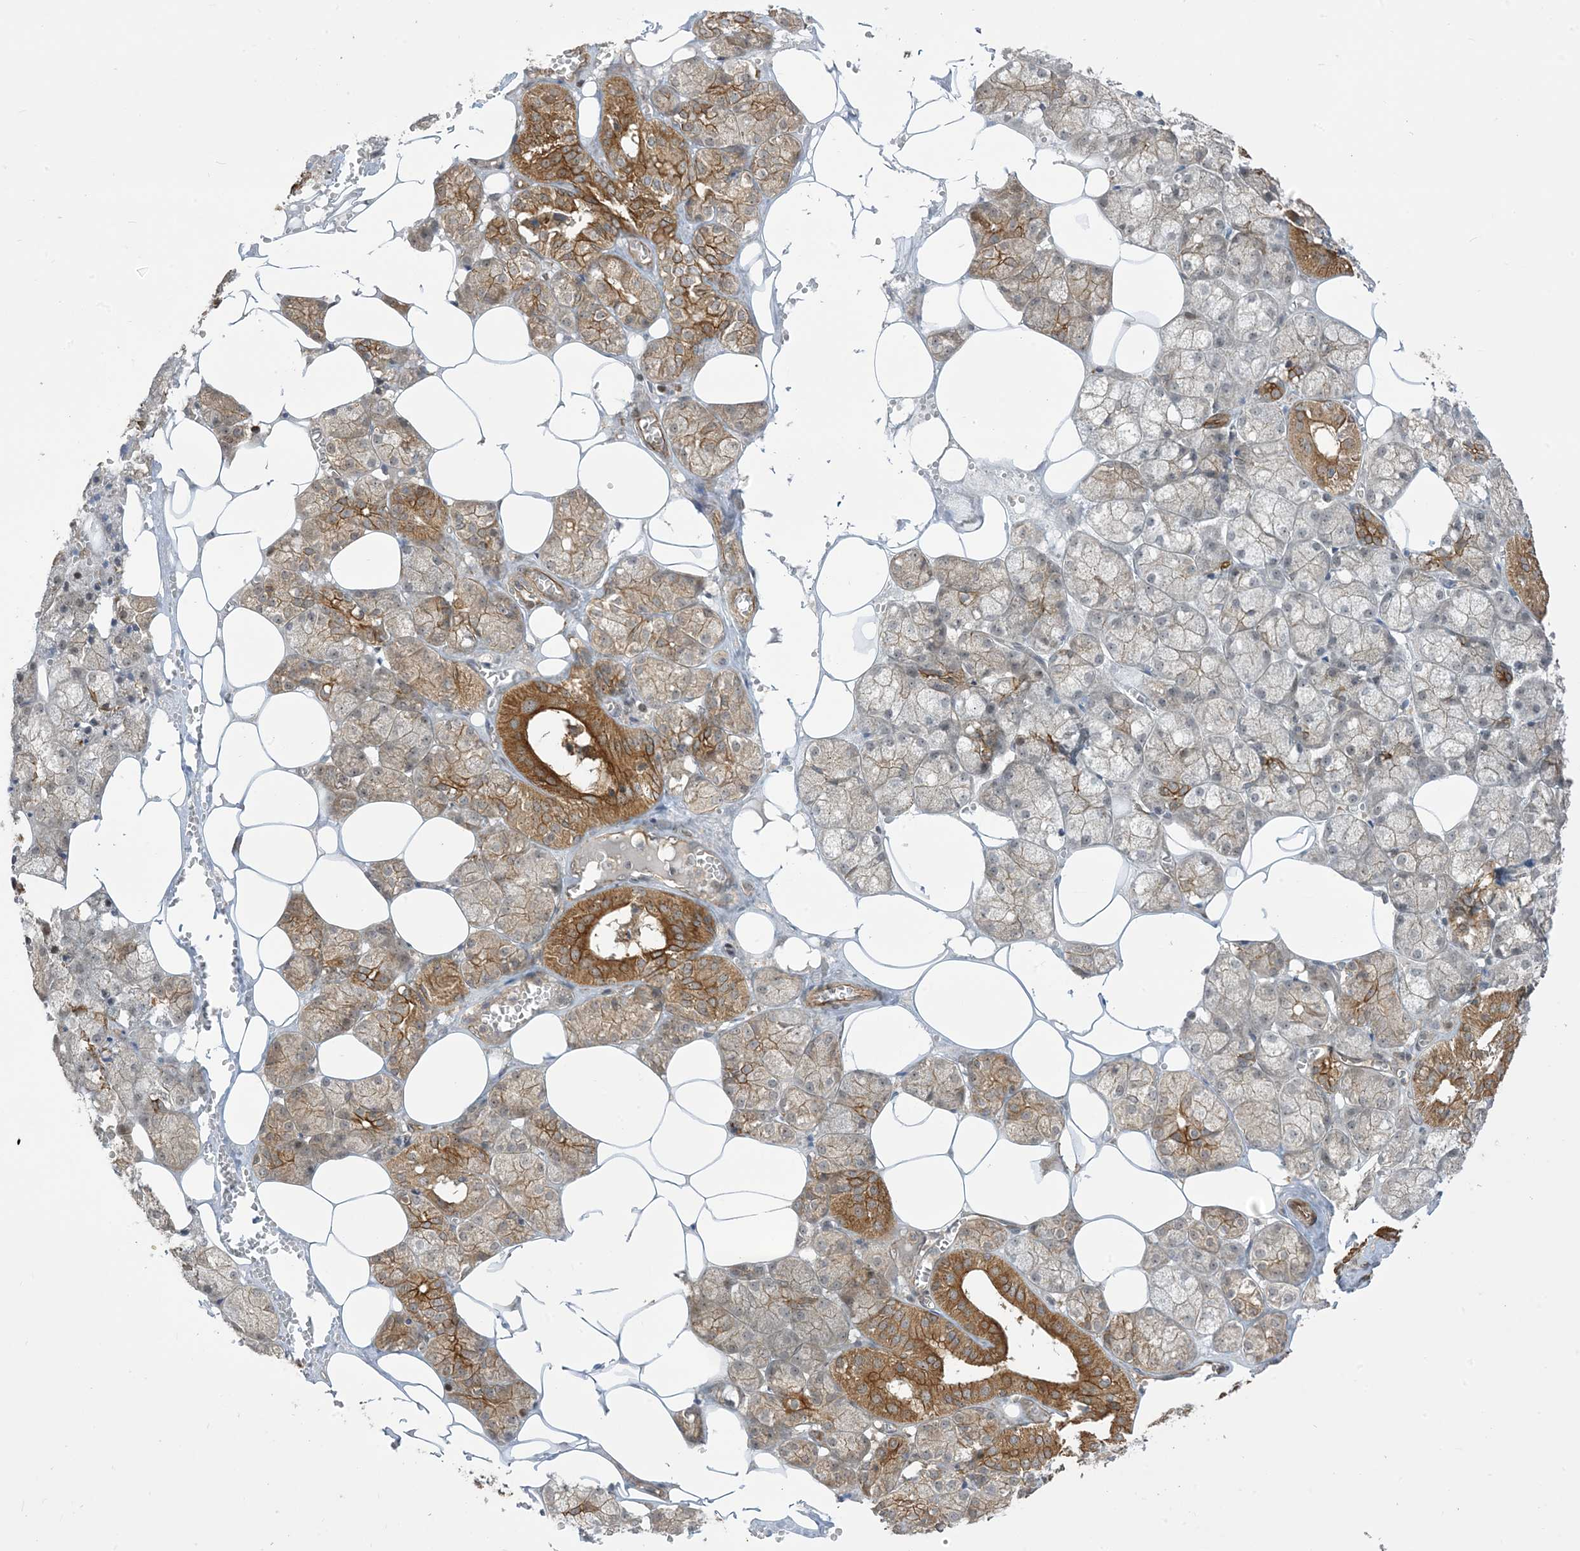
{"staining": {"intensity": "strong", "quantity": "25%-75%", "location": "cytoplasmic/membranous"}, "tissue": "salivary gland", "cell_type": "Glandular cells", "image_type": "normal", "snomed": [{"axis": "morphology", "description": "Normal tissue, NOS"}, {"axis": "topography", "description": "Salivary gland"}], "caption": "Strong cytoplasmic/membranous protein staining is appreciated in about 25%-75% of glandular cells in salivary gland. (Brightfield microscopy of DAB IHC at high magnification).", "gene": "SOGA3", "patient": {"sex": "male", "age": 62}}